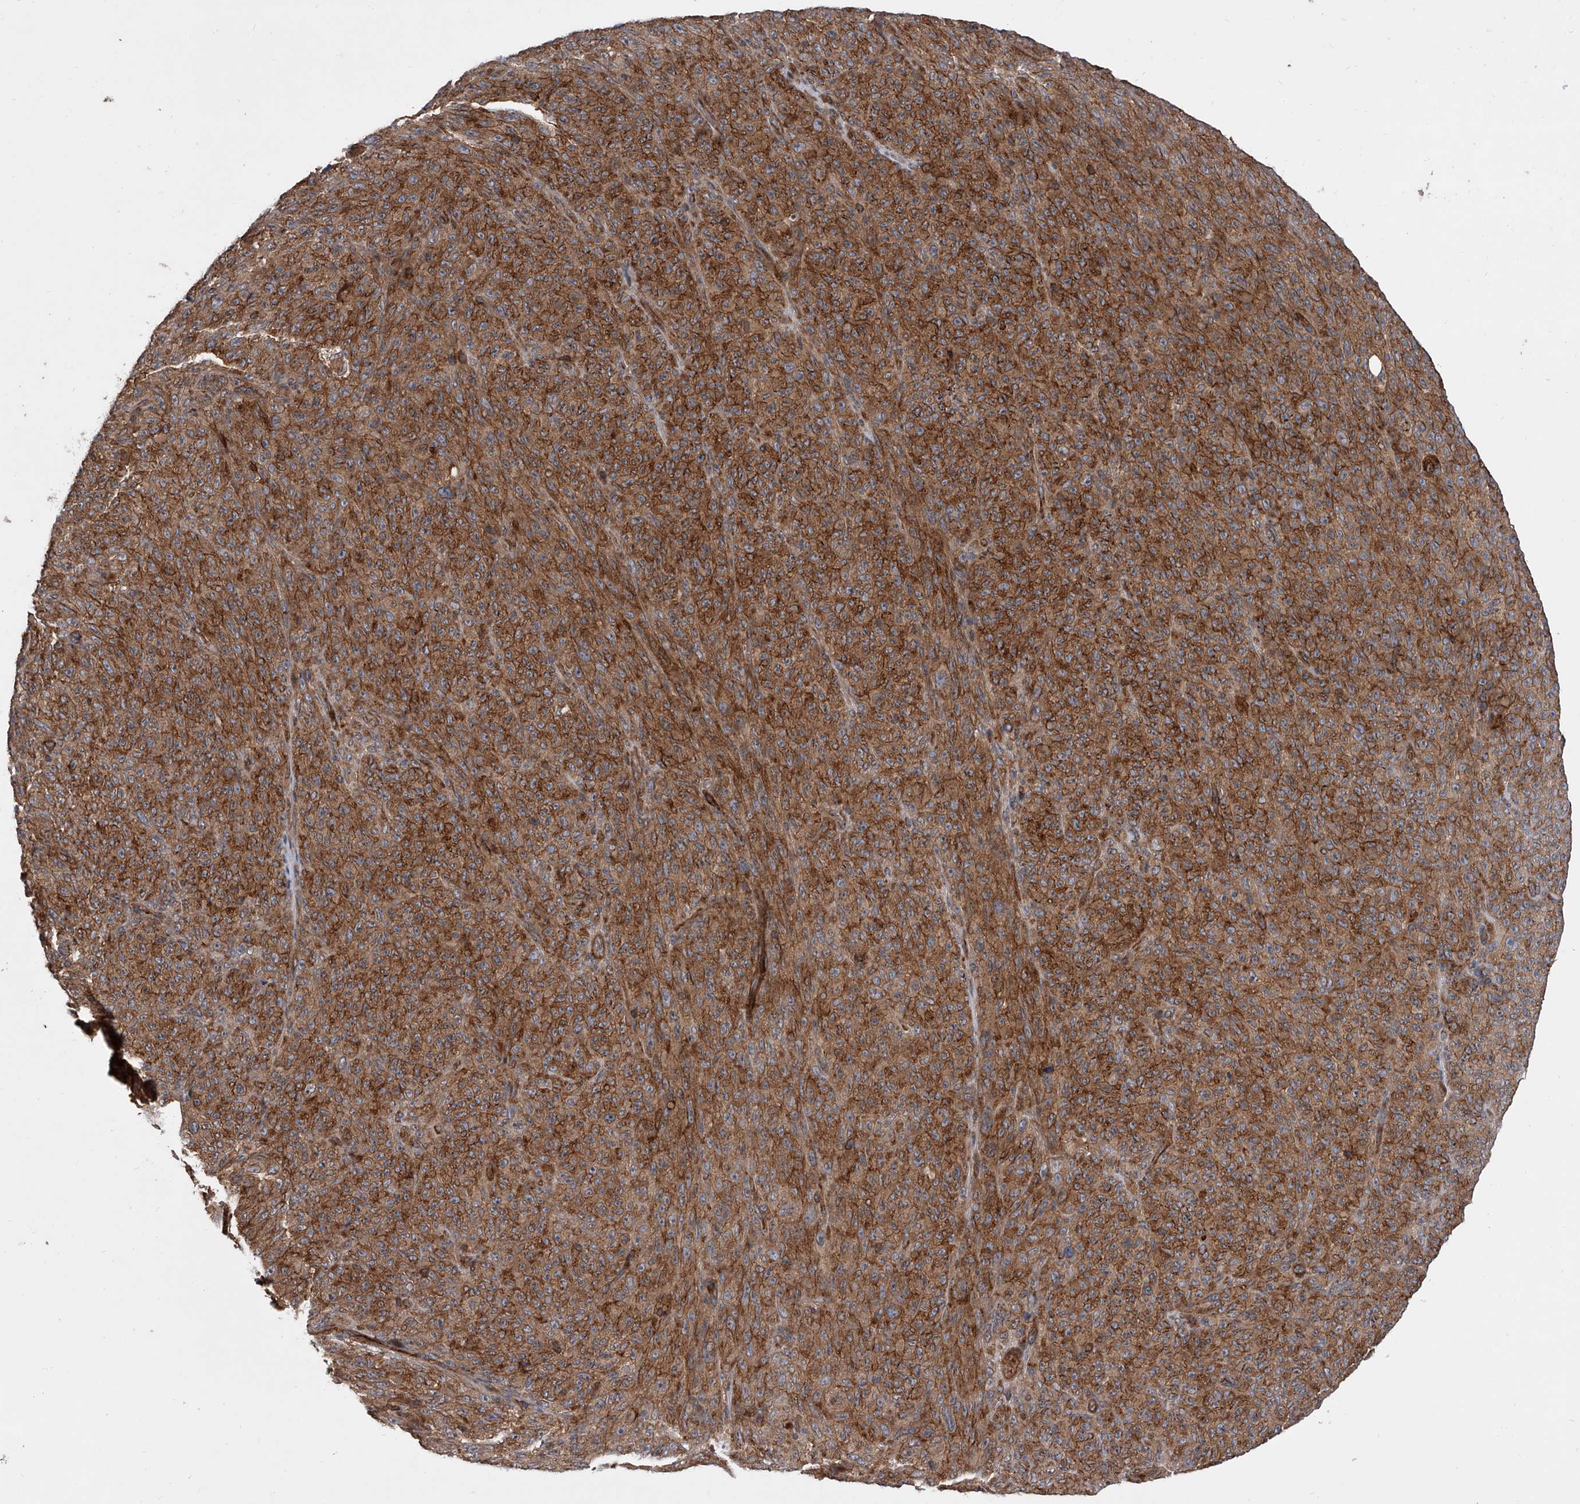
{"staining": {"intensity": "moderate", "quantity": ">75%", "location": "cytoplasmic/membranous"}, "tissue": "melanoma", "cell_type": "Tumor cells", "image_type": "cancer", "snomed": [{"axis": "morphology", "description": "Malignant melanoma, NOS"}, {"axis": "topography", "description": "Skin"}], "caption": "Human malignant melanoma stained with a brown dye demonstrates moderate cytoplasmic/membranous positive staining in about >75% of tumor cells.", "gene": "USP47", "patient": {"sex": "female", "age": 82}}